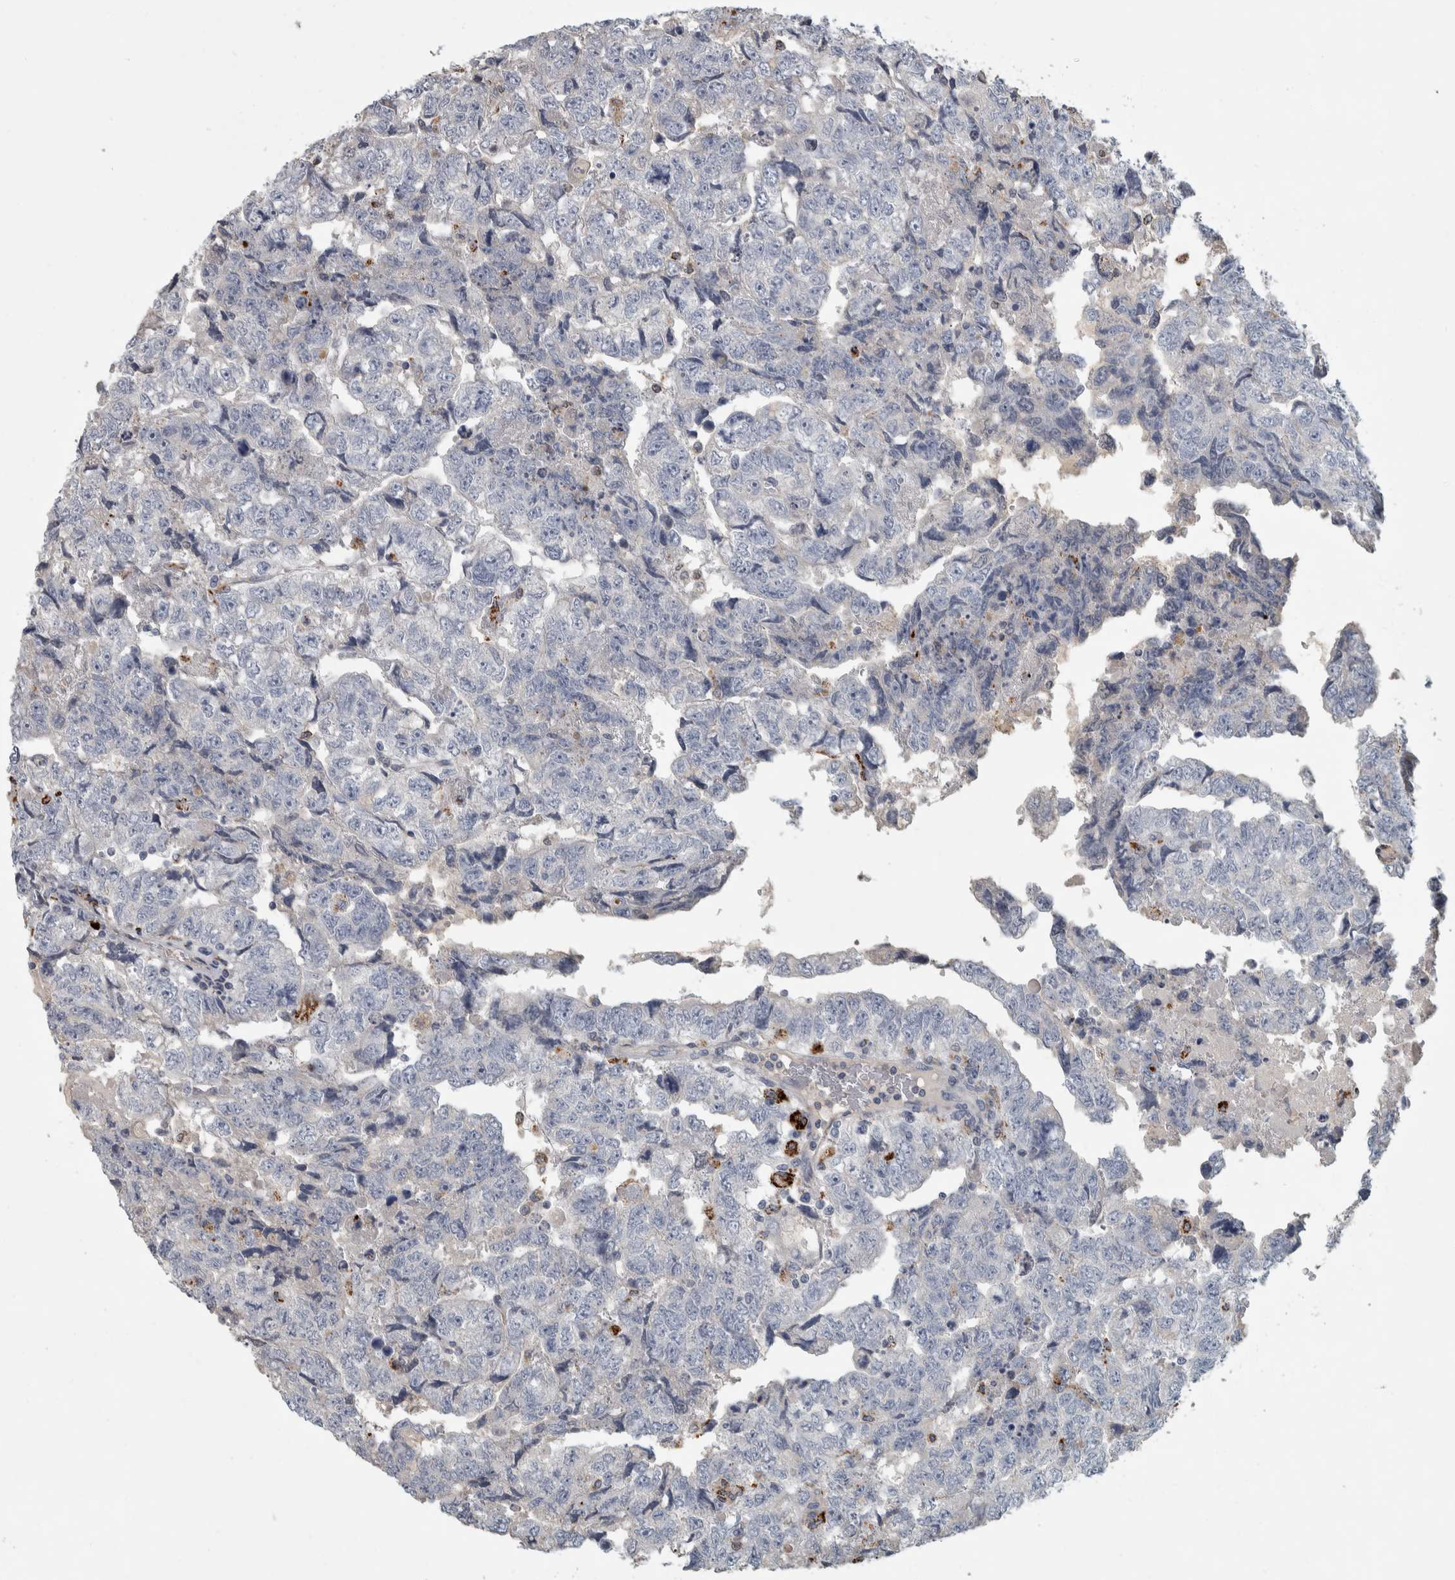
{"staining": {"intensity": "negative", "quantity": "none", "location": "none"}, "tissue": "testis cancer", "cell_type": "Tumor cells", "image_type": "cancer", "snomed": [{"axis": "morphology", "description": "Carcinoma, Embryonal, NOS"}, {"axis": "topography", "description": "Testis"}], "caption": "High power microscopy micrograph of an immunohistochemistry (IHC) micrograph of testis cancer, revealing no significant staining in tumor cells.", "gene": "FAM78A", "patient": {"sex": "male", "age": 36}}